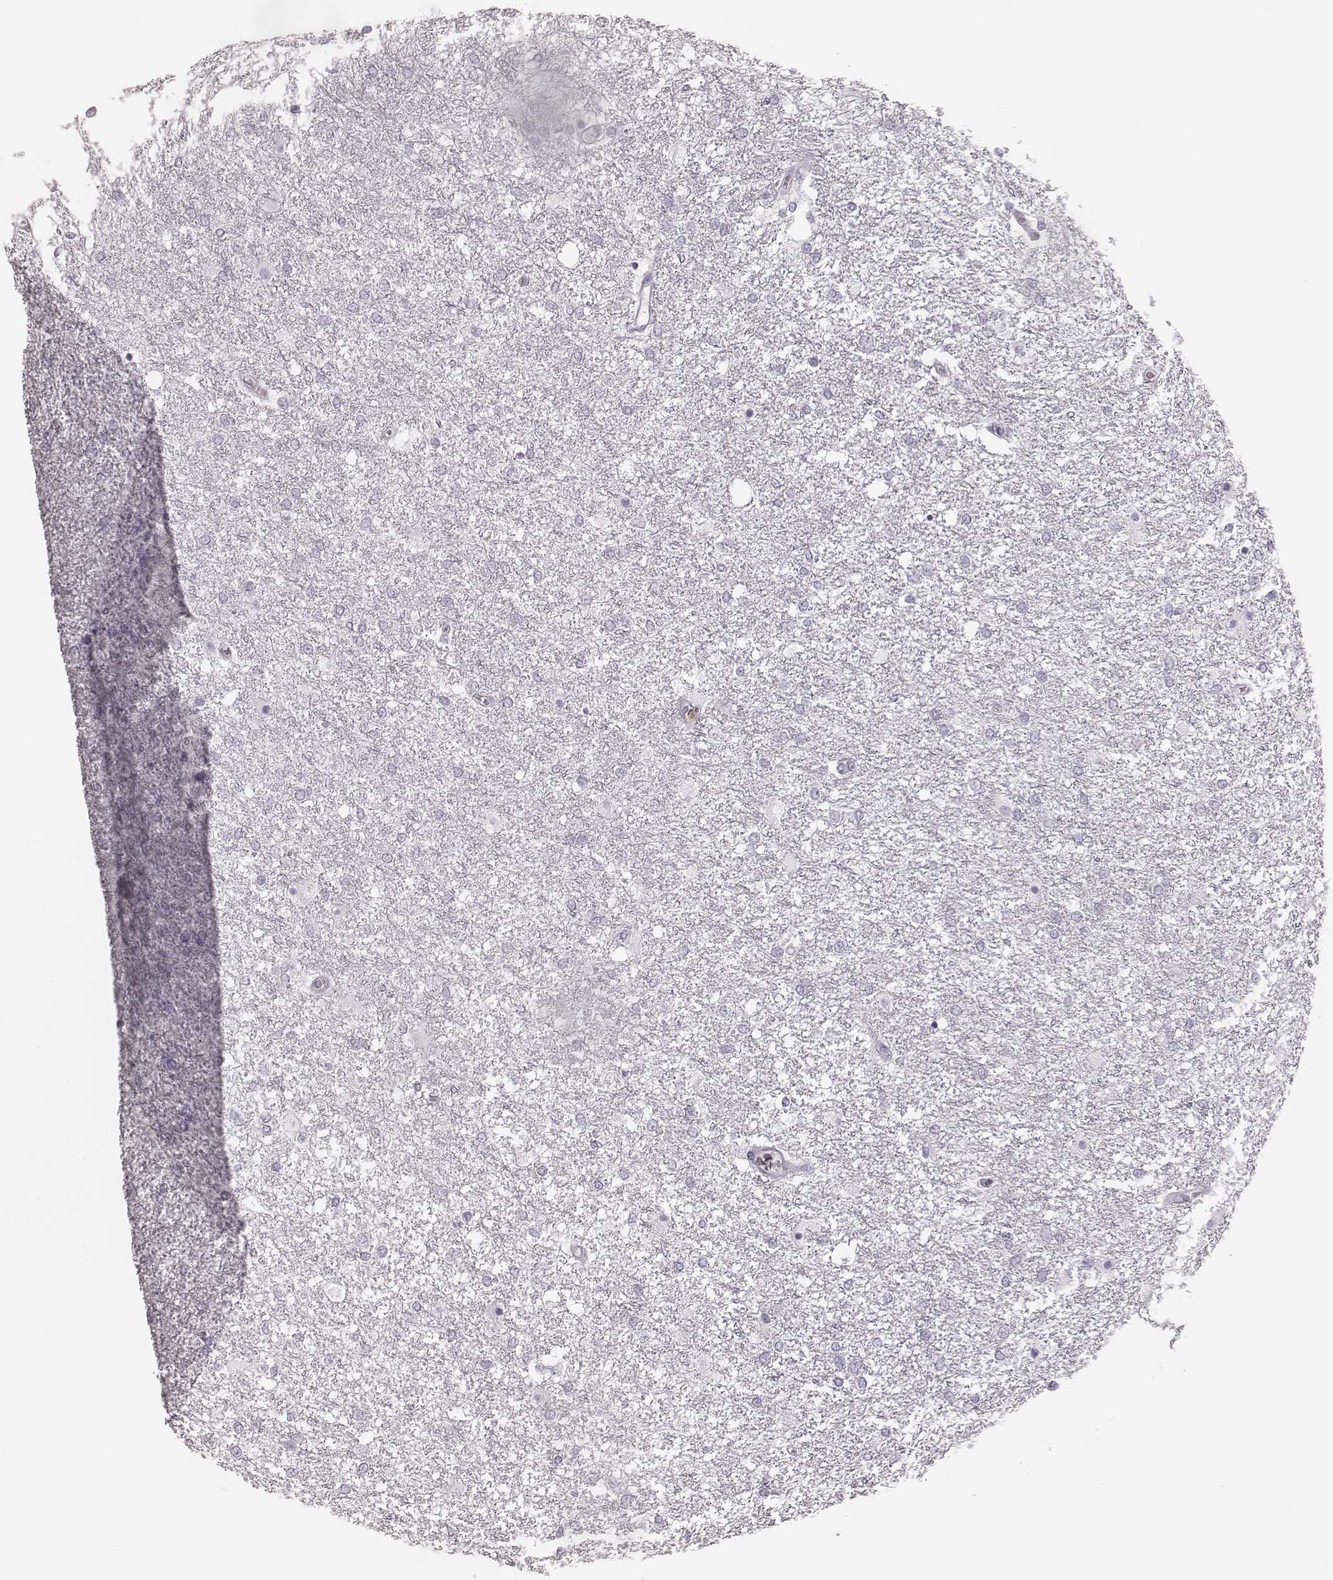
{"staining": {"intensity": "negative", "quantity": "none", "location": "none"}, "tissue": "glioma", "cell_type": "Tumor cells", "image_type": "cancer", "snomed": [{"axis": "morphology", "description": "Glioma, malignant, High grade"}, {"axis": "topography", "description": "Brain"}], "caption": "High power microscopy micrograph of an IHC image of high-grade glioma (malignant), revealing no significant positivity in tumor cells. The staining was performed using DAB (3,3'-diaminobenzidine) to visualize the protein expression in brown, while the nuclei were stained in blue with hematoxylin (Magnification: 20x).", "gene": "ELANE", "patient": {"sex": "female", "age": 61}}